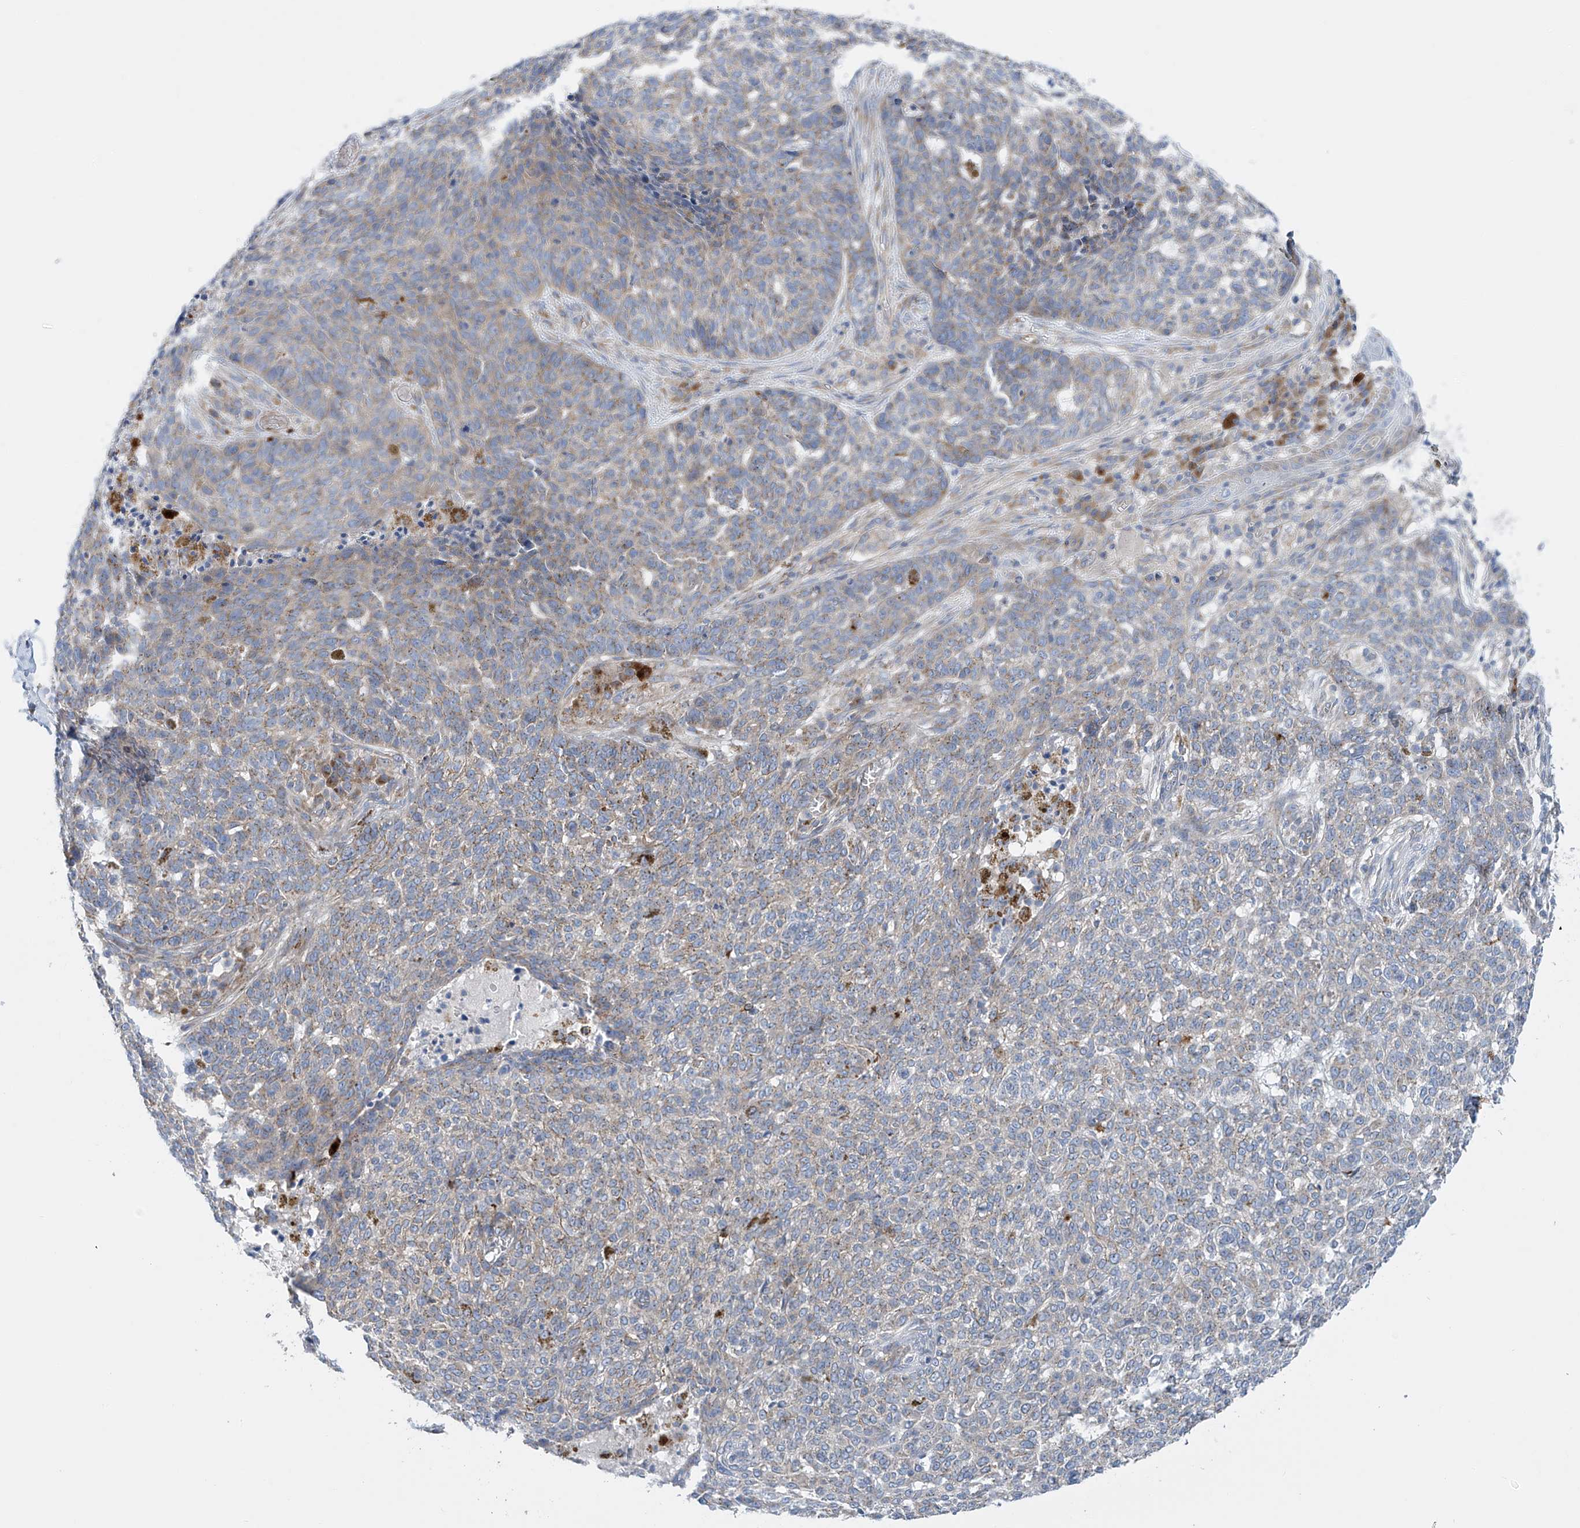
{"staining": {"intensity": "weak", "quantity": "<25%", "location": "cytoplasmic/membranous"}, "tissue": "skin cancer", "cell_type": "Tumor cells", "image_type": "cancer", "snomed": [{"axis": "morphology", "description": "Basal cell carcinoma"}, {"axis": "topography", "description": "Skin"}], "caption": "DAB (3,3'-diaminobenzidine) immunohistochemical staining of human skin basal cell carcinoma reveals no significant positivity in tumor cells.", "gene": "TJAP1", "patient": {"sex": "male", "age": 85}}